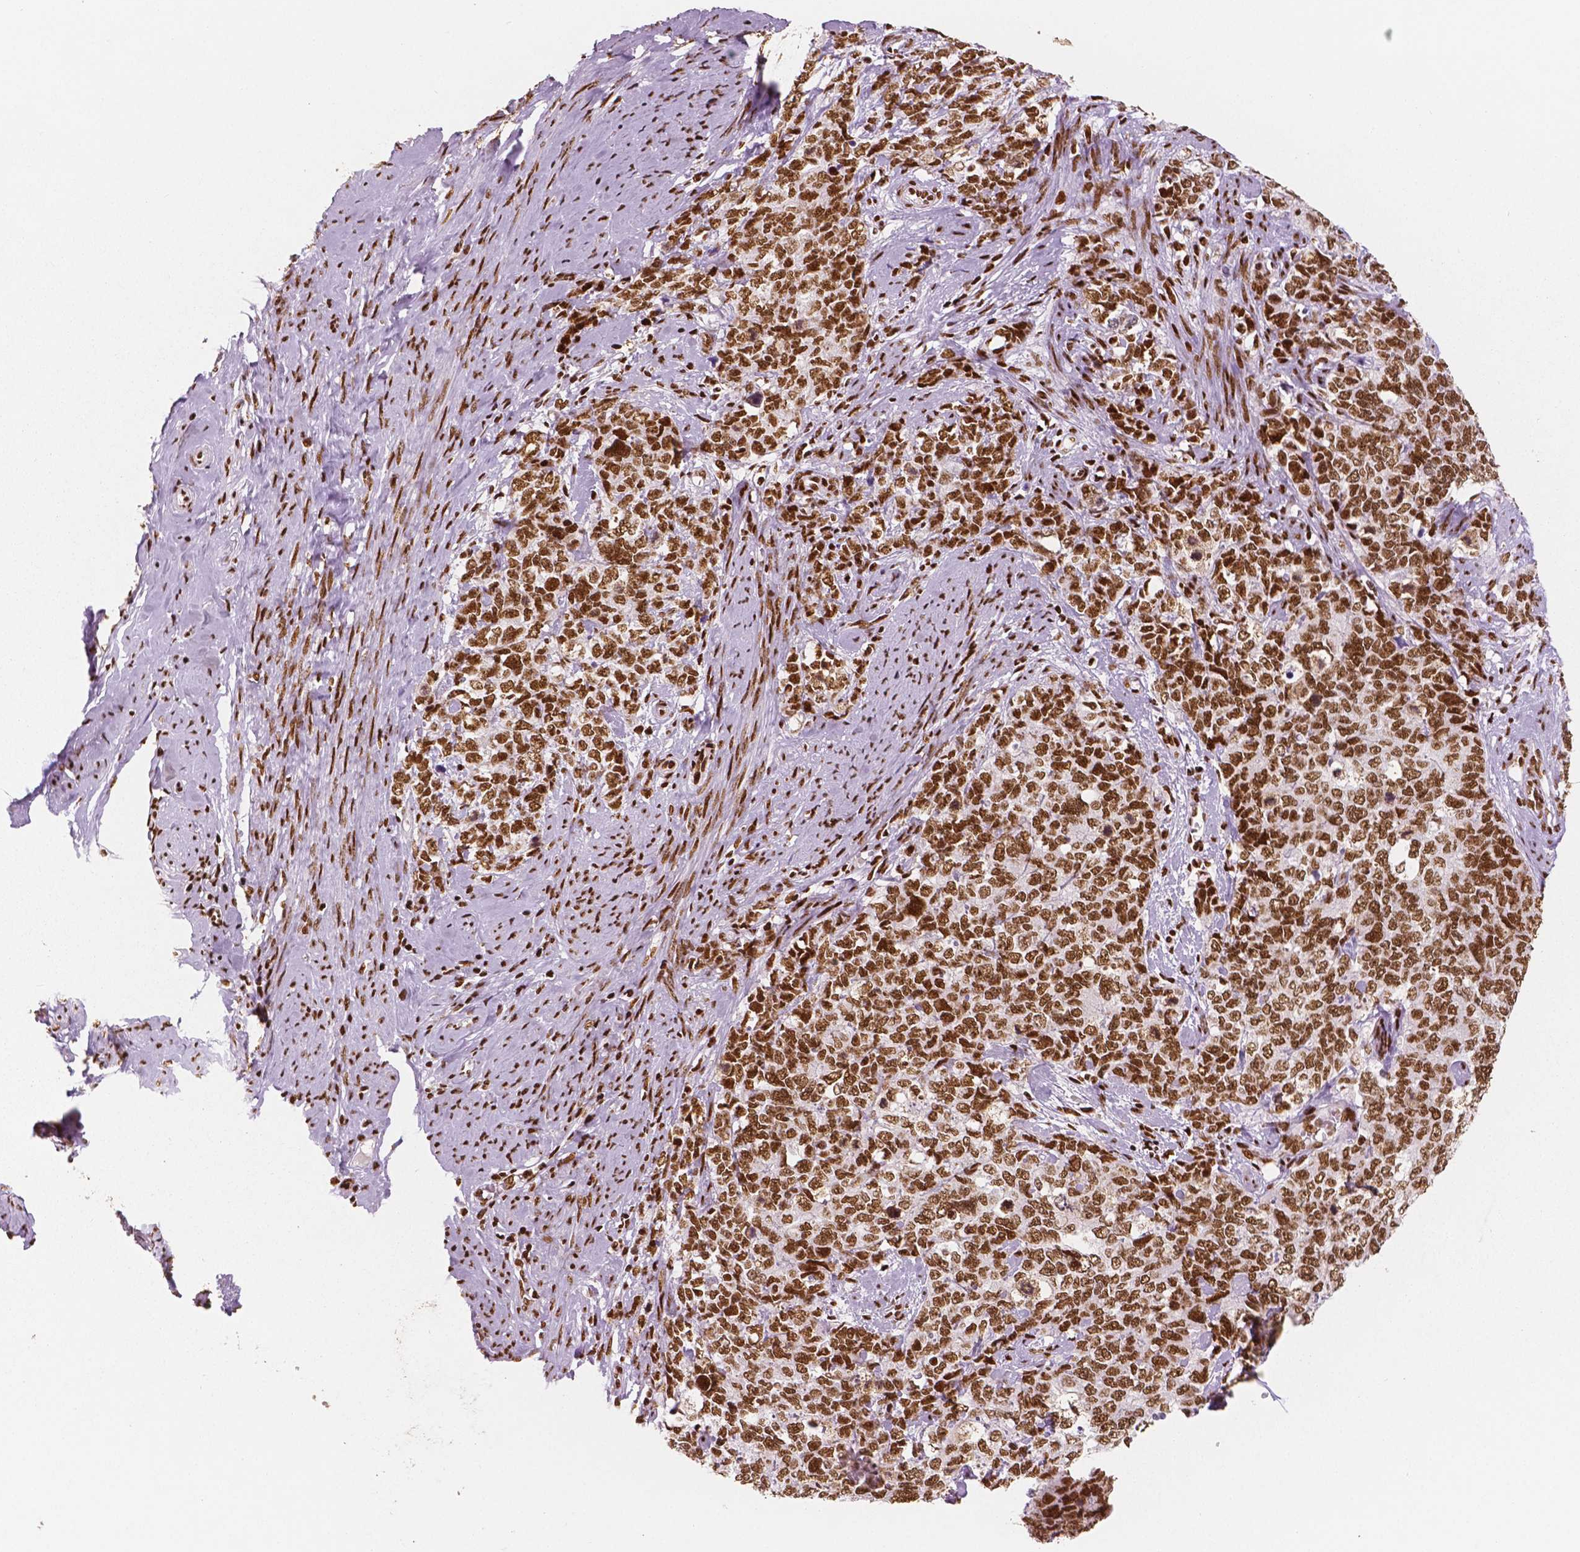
{"staining": {"intensity": "strong", "quantity": ">75%", "location": "nuclear"}, "tissue": "cervical cancer", "cell_type": "Tumor cells", "image_type": "cancer", "snomed": [{"axis": "morphology", "description": "Squamous cell carcinoma, NOS"}, {"axis": "topography", "description": "Cervix"}], "caption": "The immunohistochemical stain labels strong nuclear expression in tumor cells of cervical cancer tissue.", "gene": "BRD4", "patient": {"sex": "female", "age": 63}}